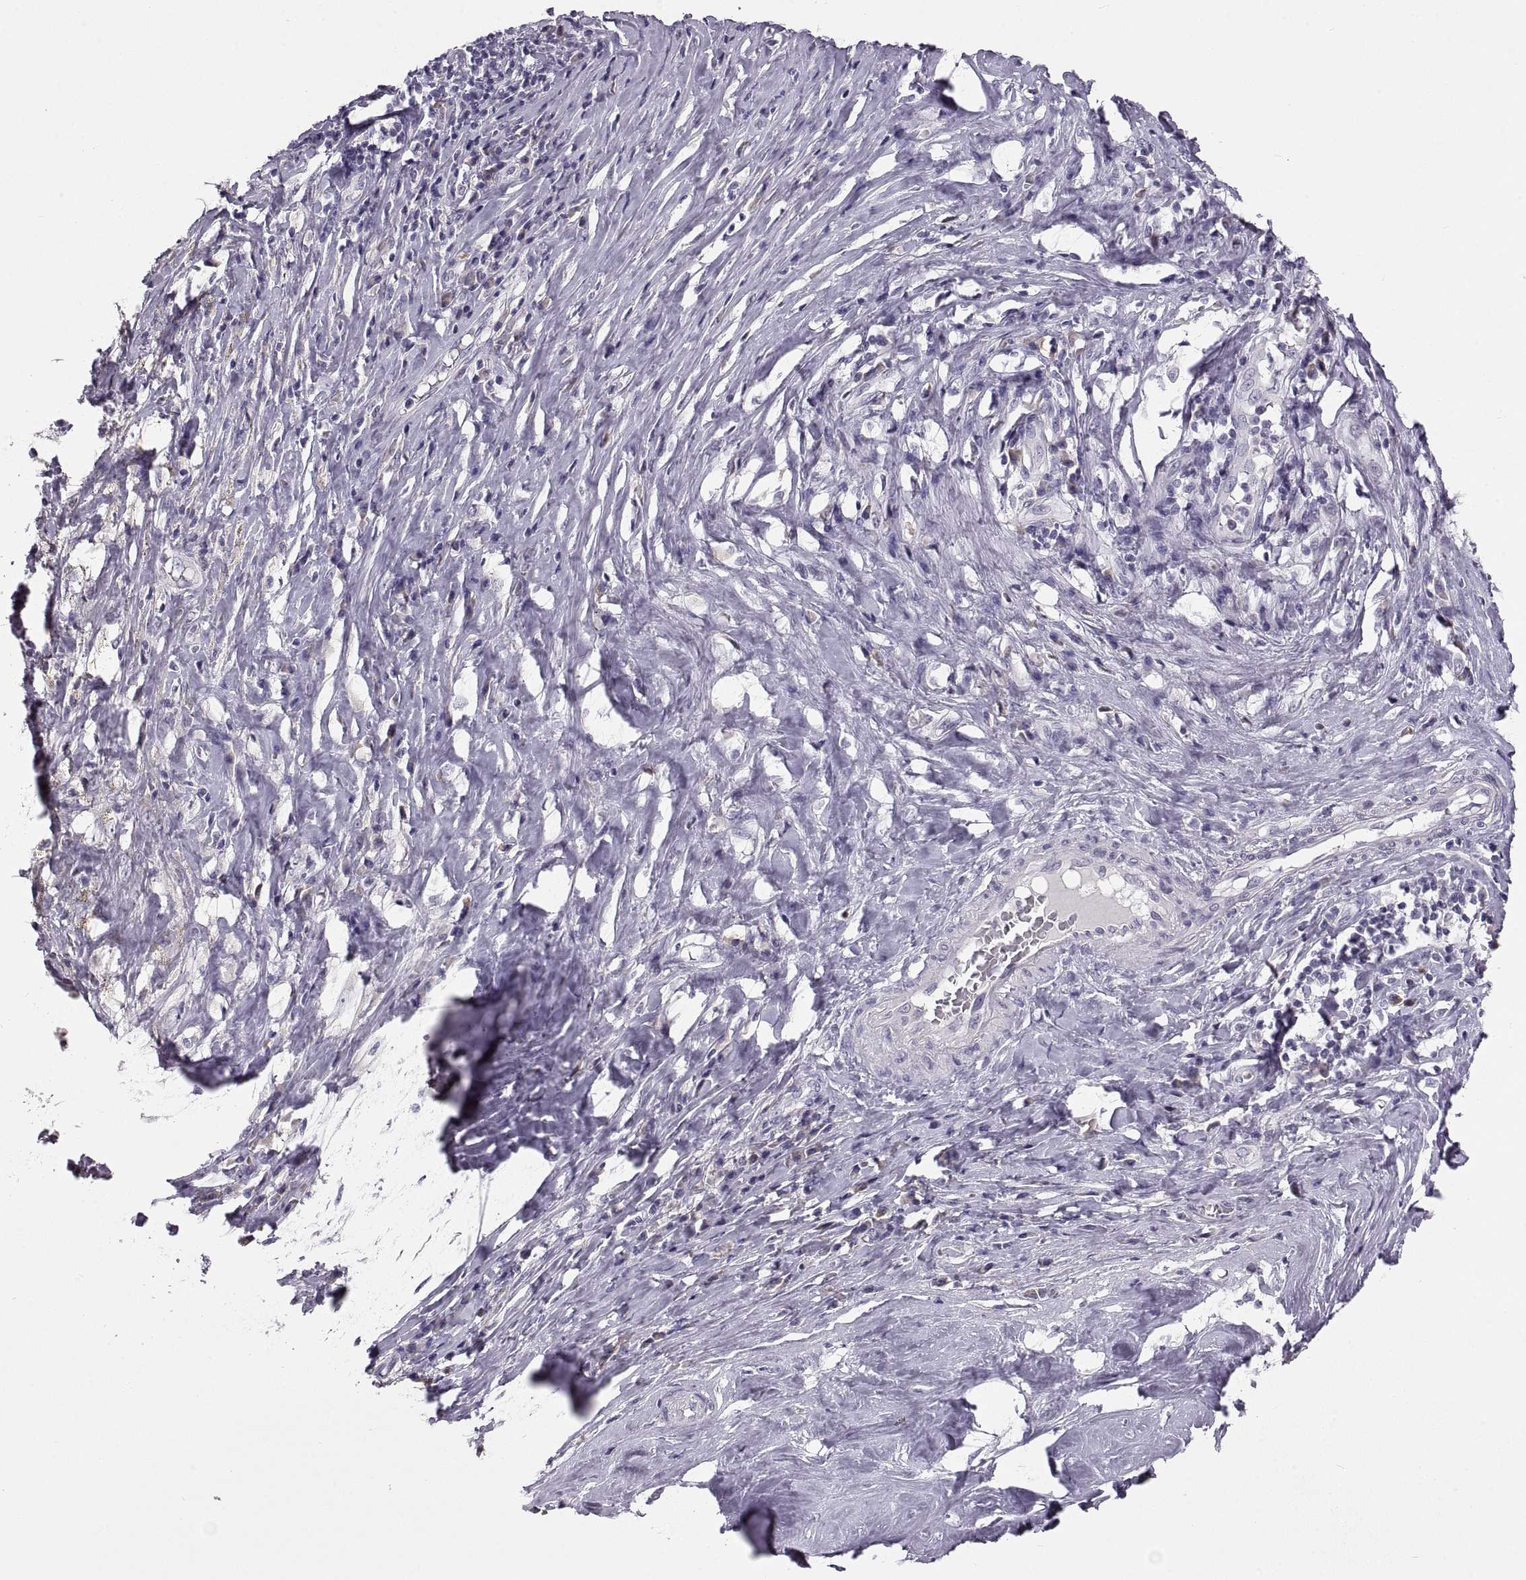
{"staining": {"intensity": "negative", "quantity": "none", "location": "none"}, "tissue": "melanoma", "cell_type": "Tumor cells", "image_type": "cancer", "snomed": [{"axis": "morphology", "description": "Malignant melanoma, NOS"}, {"axis": "topography", "description": "Skin"}], "caption": "Tumor cells show no significant protein staining in melanoma.", "gene": "MAGEB18", "patient": {"sex": "female", "age": 91}}